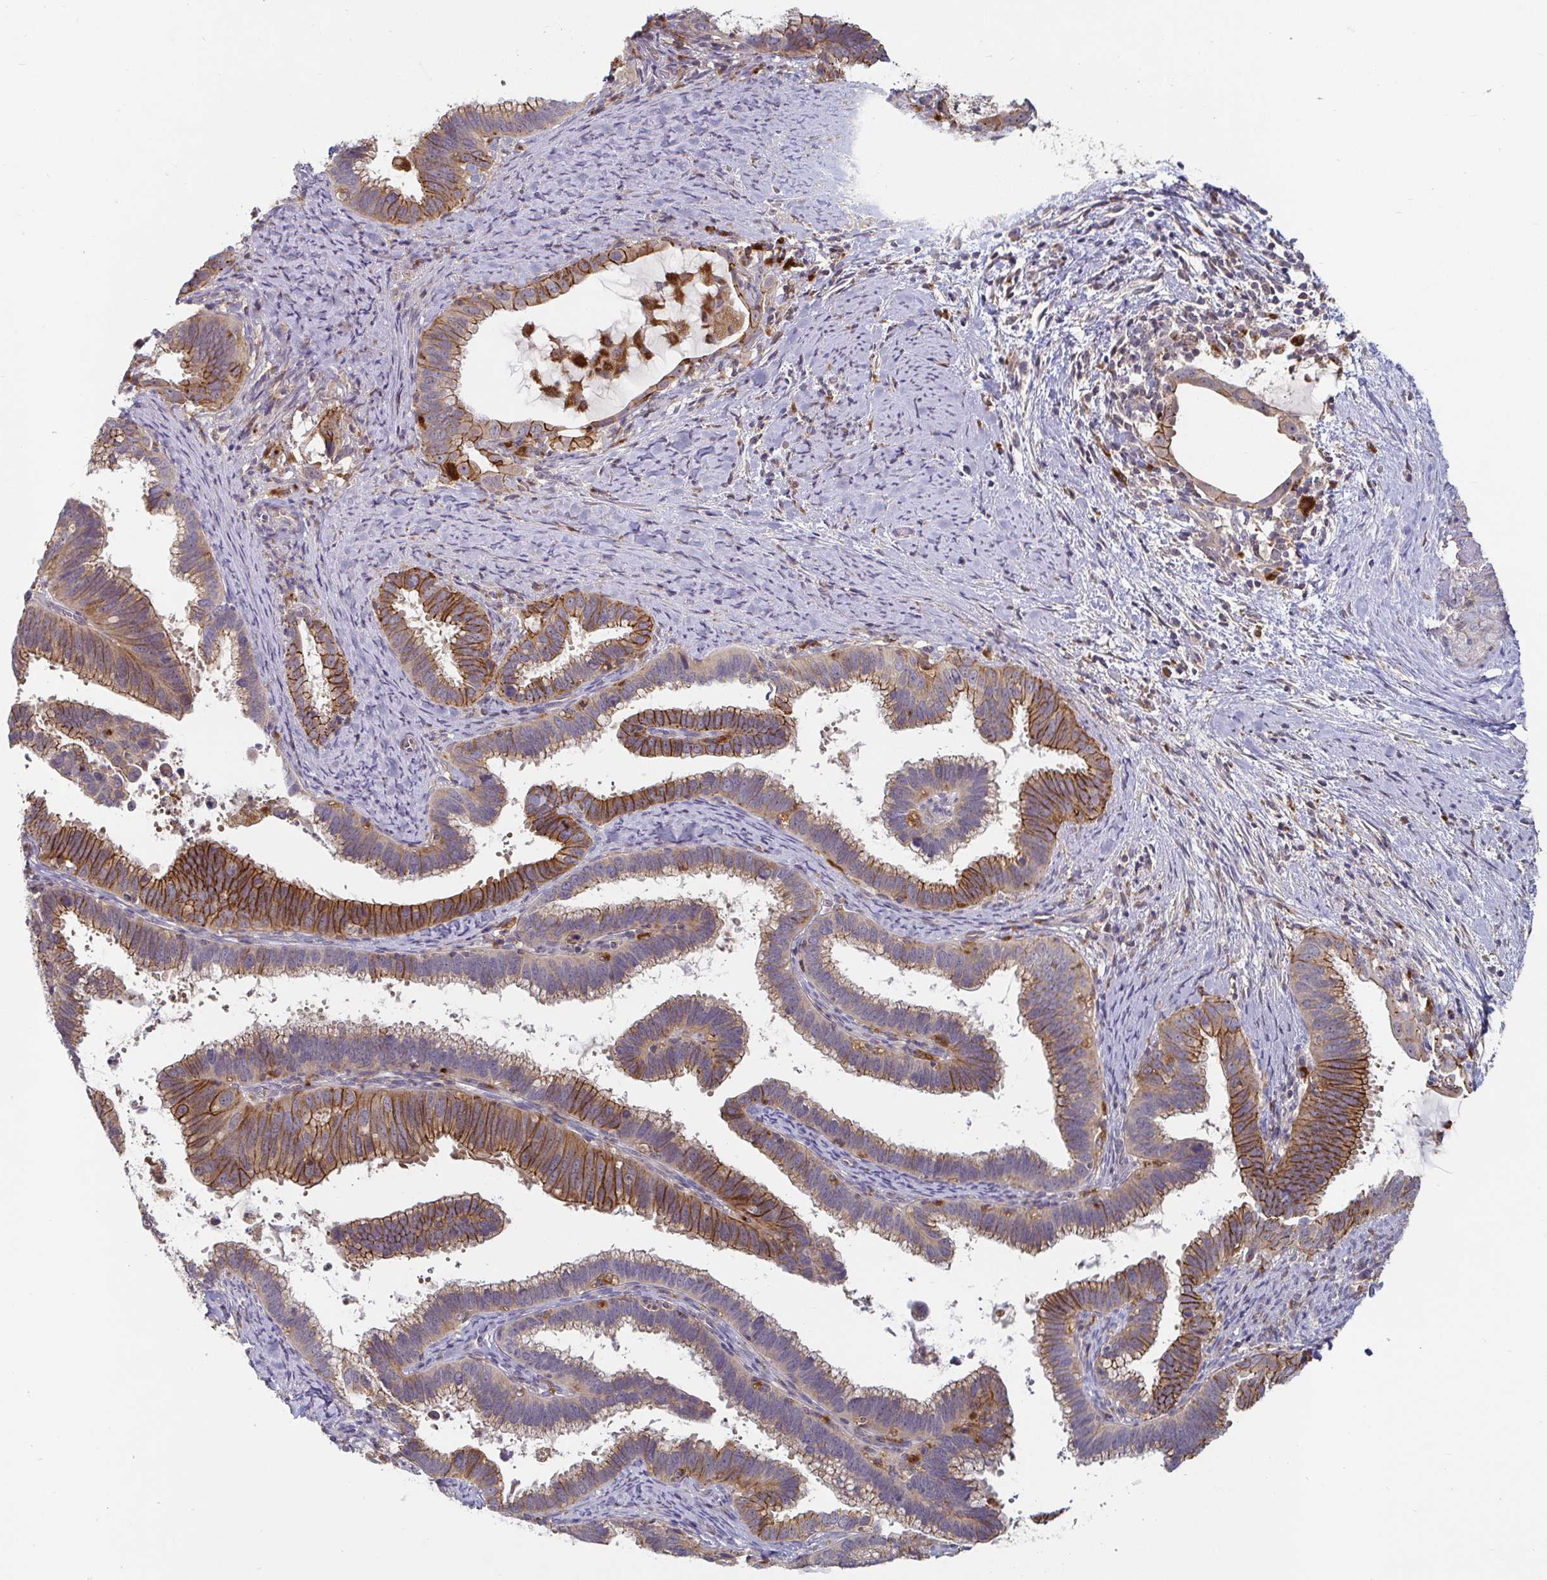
{"staining": {"intensity": "moderate", "quantity": "25%-75%", "location": "cytoplasmic/membranous"}, "tissue": "cervical cancer", "cell_type": "Tumor cells", "image_type": "cancer", "snomed": [{"axis": "morphology", "description": "Adenocarcinoma, NOS"}, {"axis": "topography", "description": "Cervix"}], "caption": "Immunohistochemistry photomicrograph of human cervical cancer stained for a protein (brown), which demonstrates medium levels of moderate cytoplasmic/membranous expression in approximately 25%-75% of tumor cells.", "gene": "CDH18", "patient": {"sex": "female", "age": 61}}